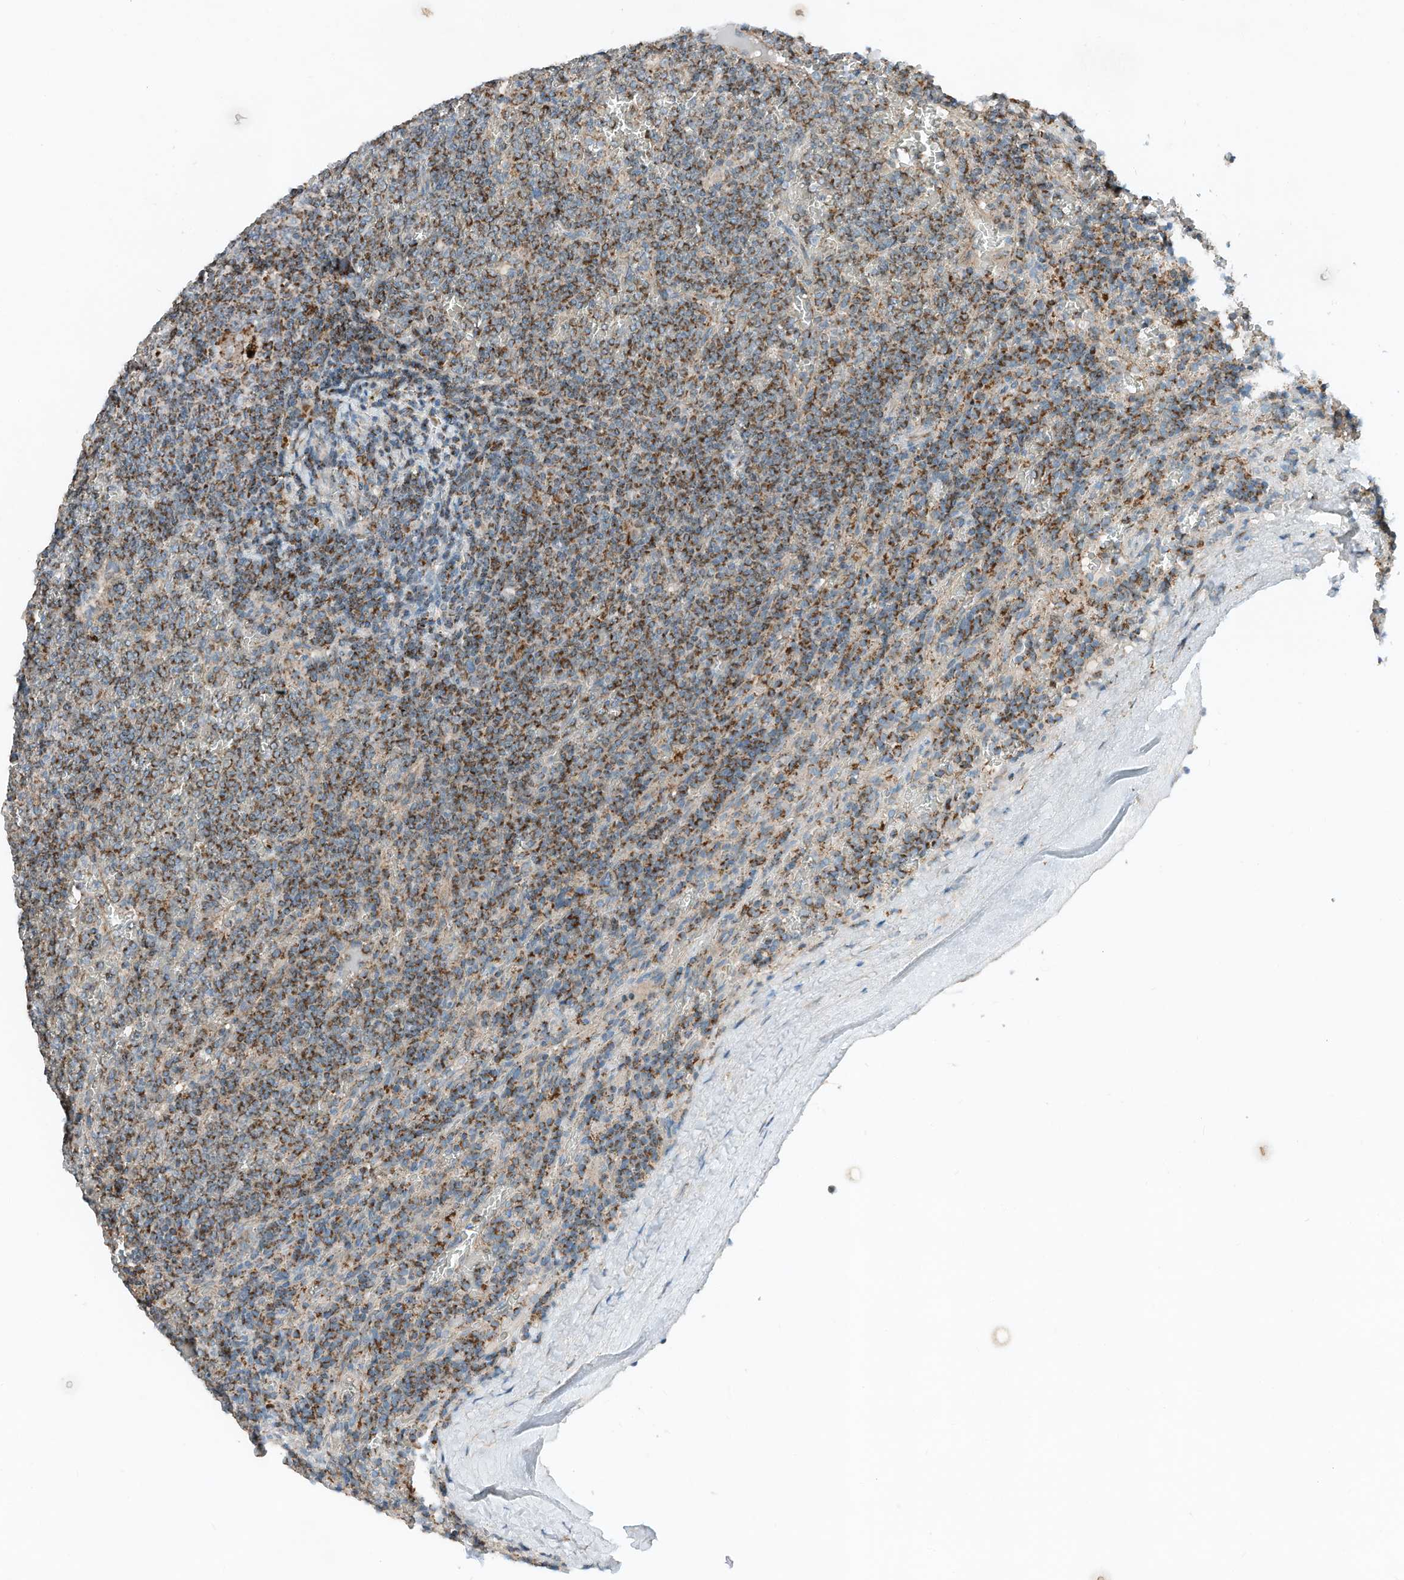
{"staining": {"intensity": "moderate", "quantity": ">75%", "location": "cytoplasmic/membranous"}, "tissue": "lymphoma", "cell_type": "Tumor cells", "image_type": "cancer", "snomed": [{"axis": "morphology", "description": "Malignant lymphoma, non-Hodgkin's type, Low grade"}, {"axis": "topography", "description": "Spleen"}], "caption": "High-magnification brightfield microscopy of lymphoma stained with DAB (brown) and counterstained with hematoxylin (blue). tumor cells exhibit moderate cytoplasmic/membranous positivity is appreciated in approximately>75% of cells.", "gene": "RMND1", "patient": {"sex": "female", "age": 19}}